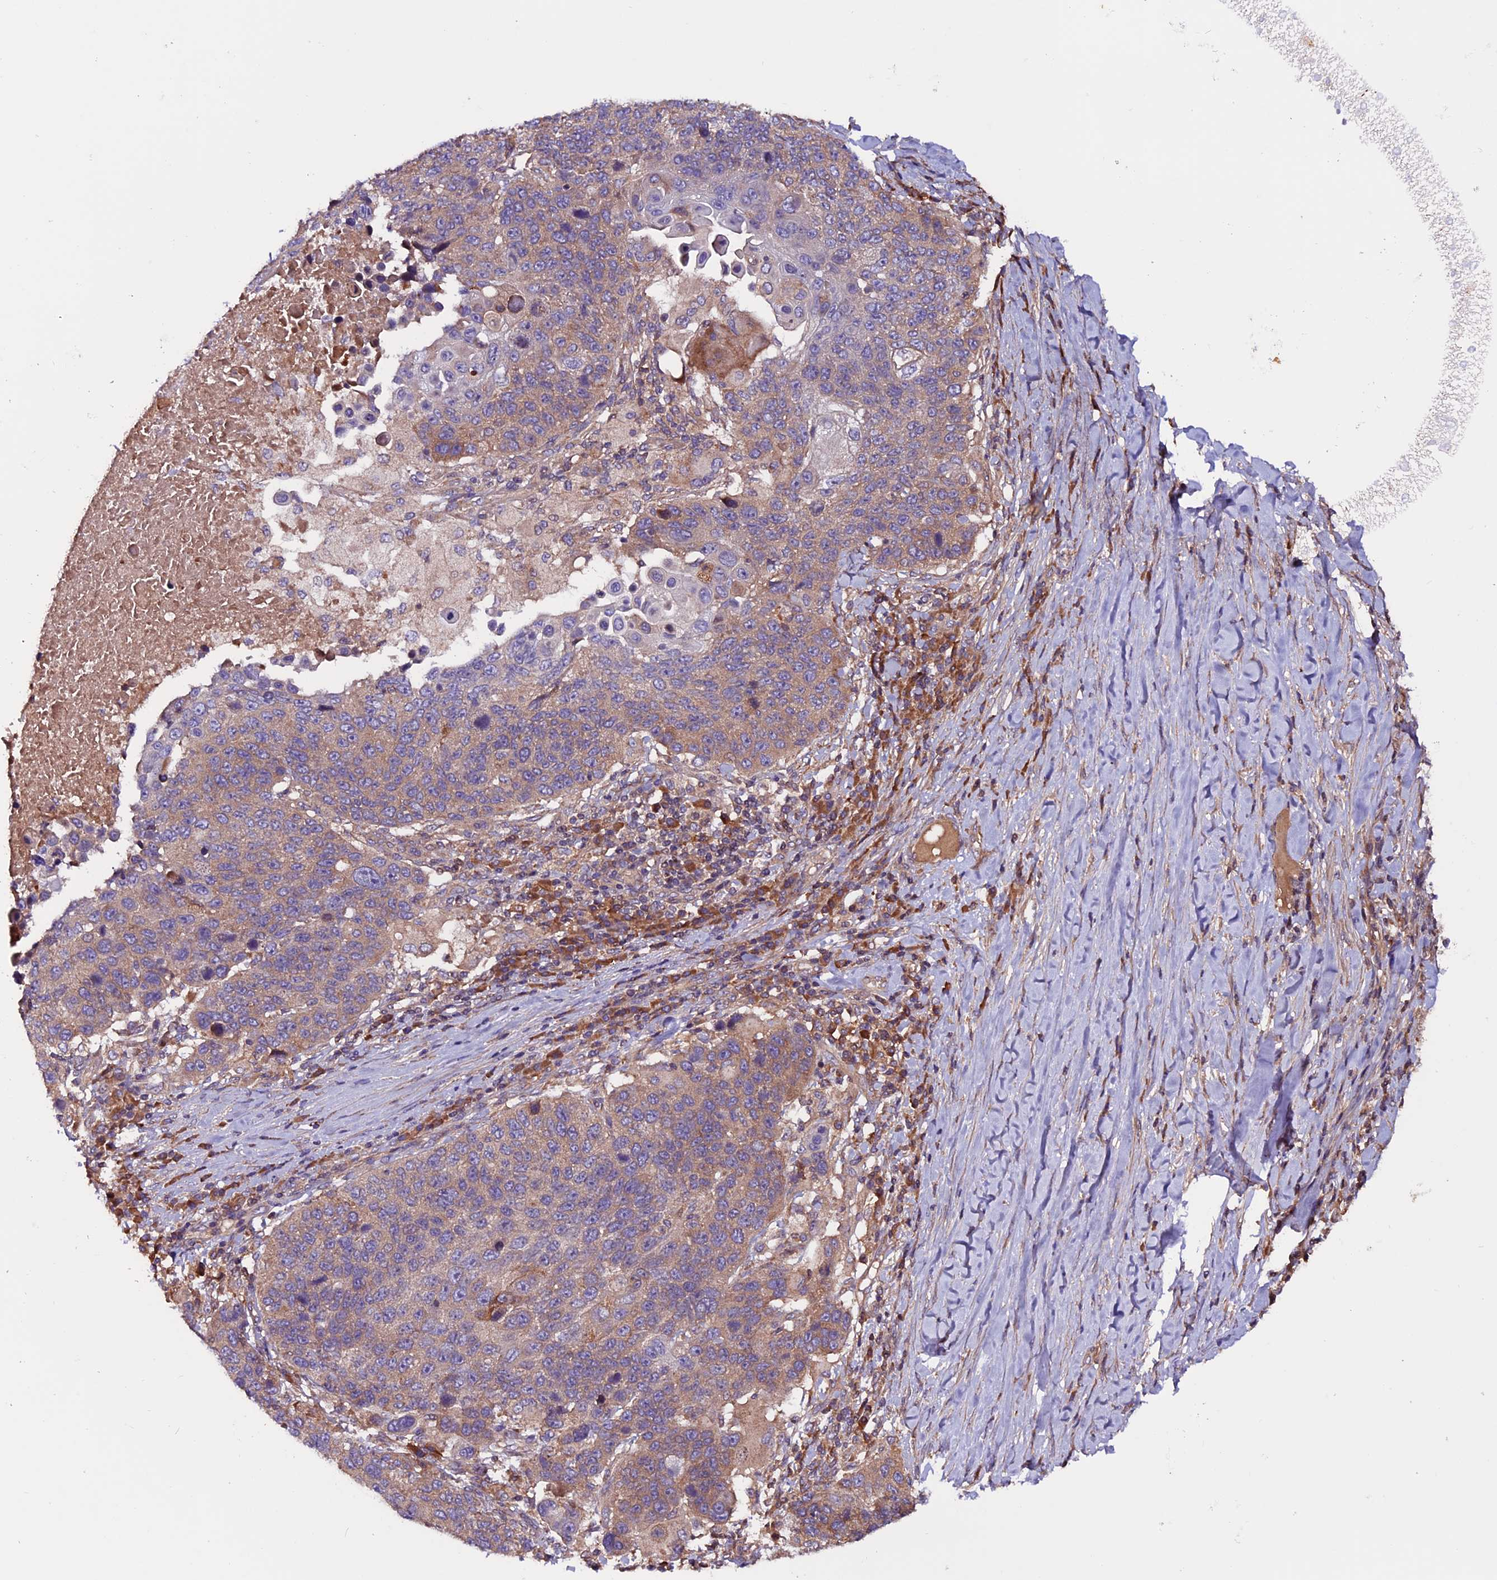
{"staining": {"intensity": "moderate", "quantity": "<25%", "location": "cytoplasmic/membranous"}, "tissue": "lung cancer", "cell_type": "Tumor cells", "image_type": "cancer", "snomed": [{"axis": "morphology", "description": "Normal tissue, NOS"}, {"axis": "morphology", "description": "Squamous cell carcinoma, NOS"}, {"axis": "topography", "description": "Lymph node"}, {"axis": "topography", "description": "Lung"}], "caption": "Lung cancer was stained to show a protein in brown. There is low levels of moderate cytoplasmic/membranous positivity in about <25% of tumor cells. The protein is shown in brown color, while the nuclei are stained blue.", "gene": "ZNF598", "patient": {"sex": "male", "age": 66}}